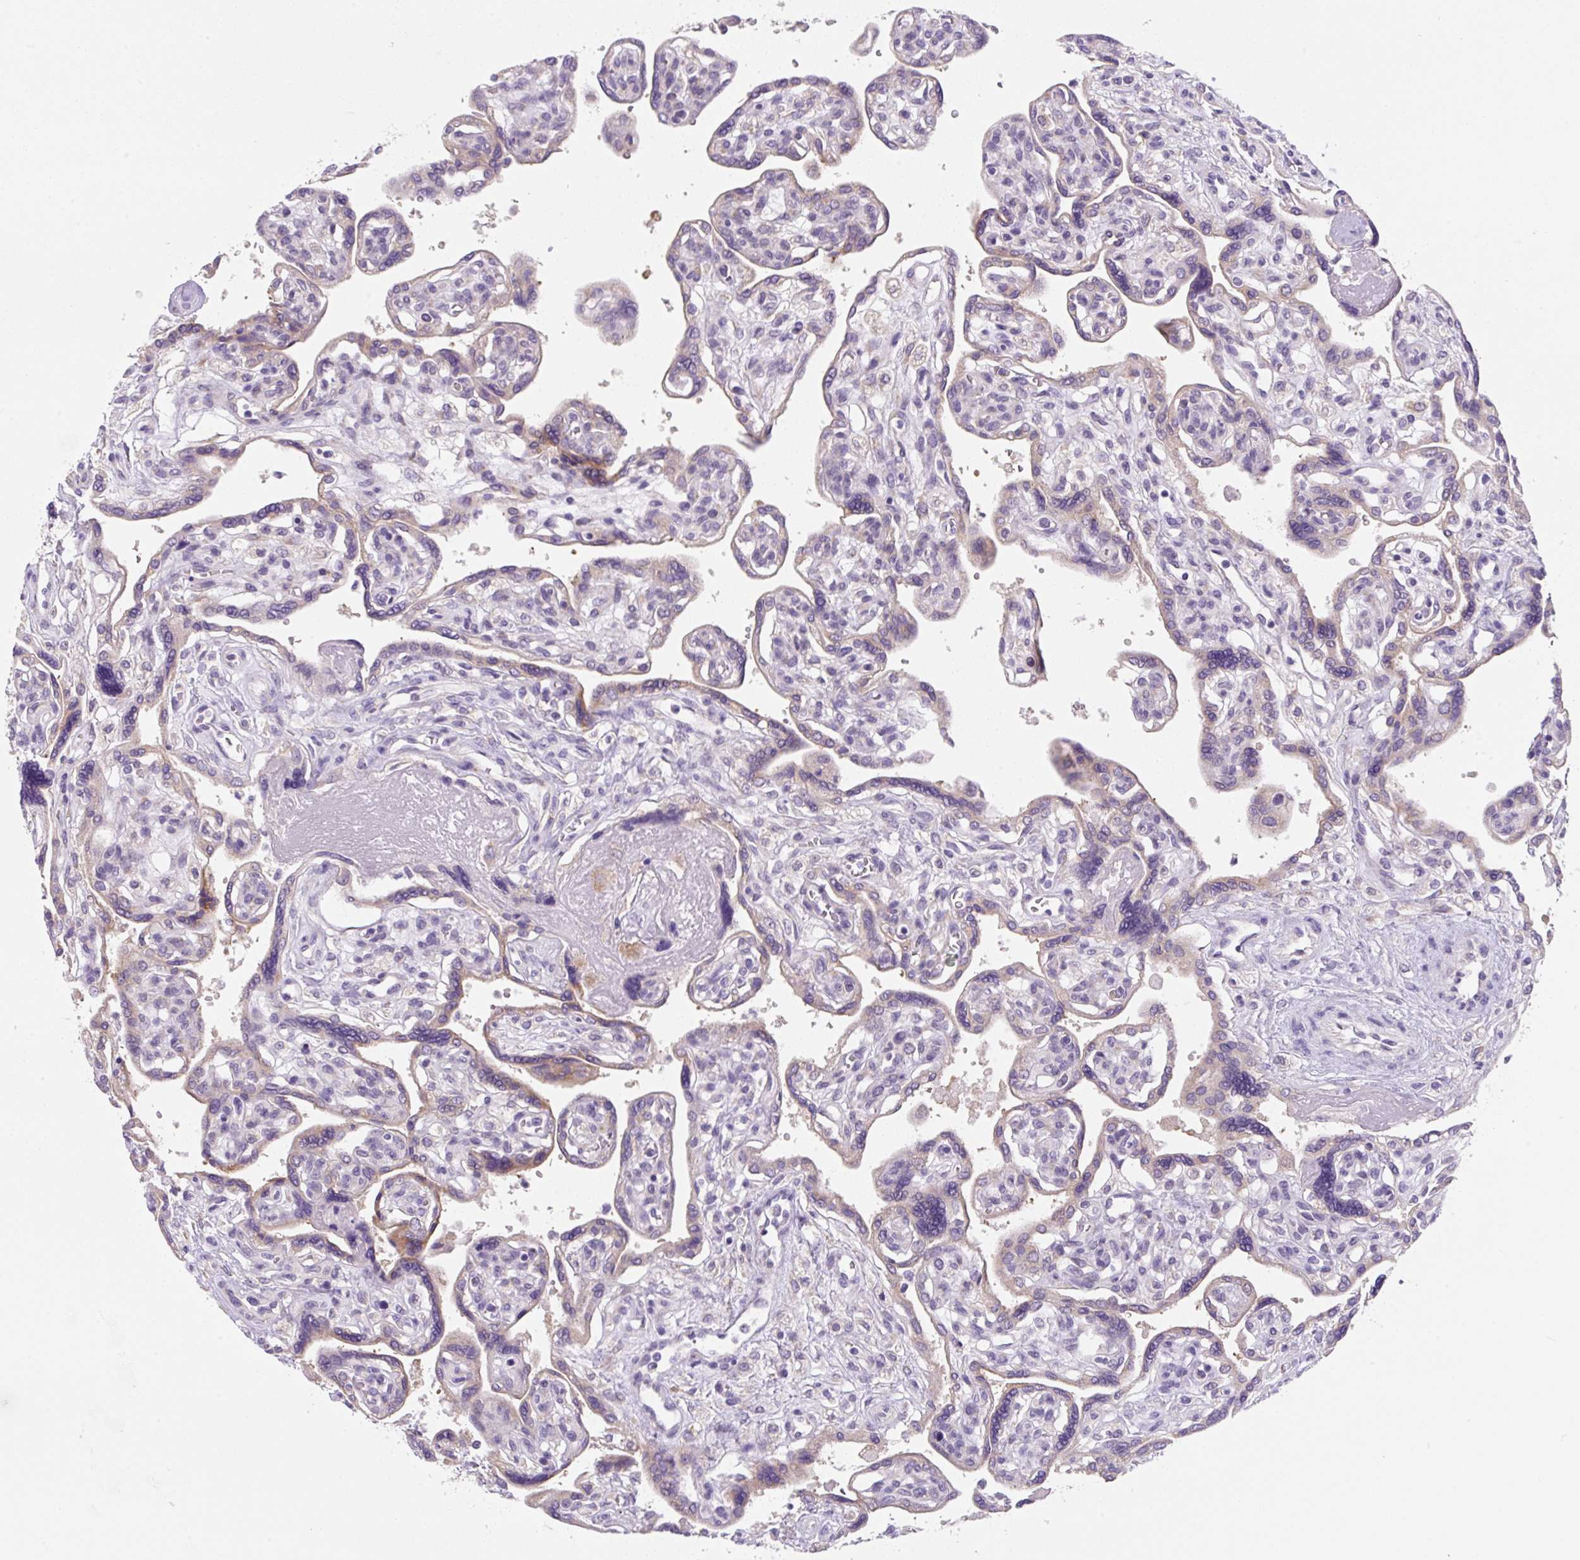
{"staining": {"intensity": "moderate", "quantity": "<25%", "location": "cytoplasmic/membranous"}, "tissue": "placenta", "cell_type": "Decidual cells", "image_type": "normal", "snomed": [{"axis": "morphology", "description": "Normal tissue, NOS"}, {"axis": "topography", "description": "Placenta"}], "caption": "A high-resolution histopathology image shows immunohistochemistry (IHC) staining of unremarkable placenta, which displays moderate cytoplasmic/membranous expression in approximately <25% of decidual cells.", "gene": "FZD5", "patient": {"sex": "female", "age": 39}}